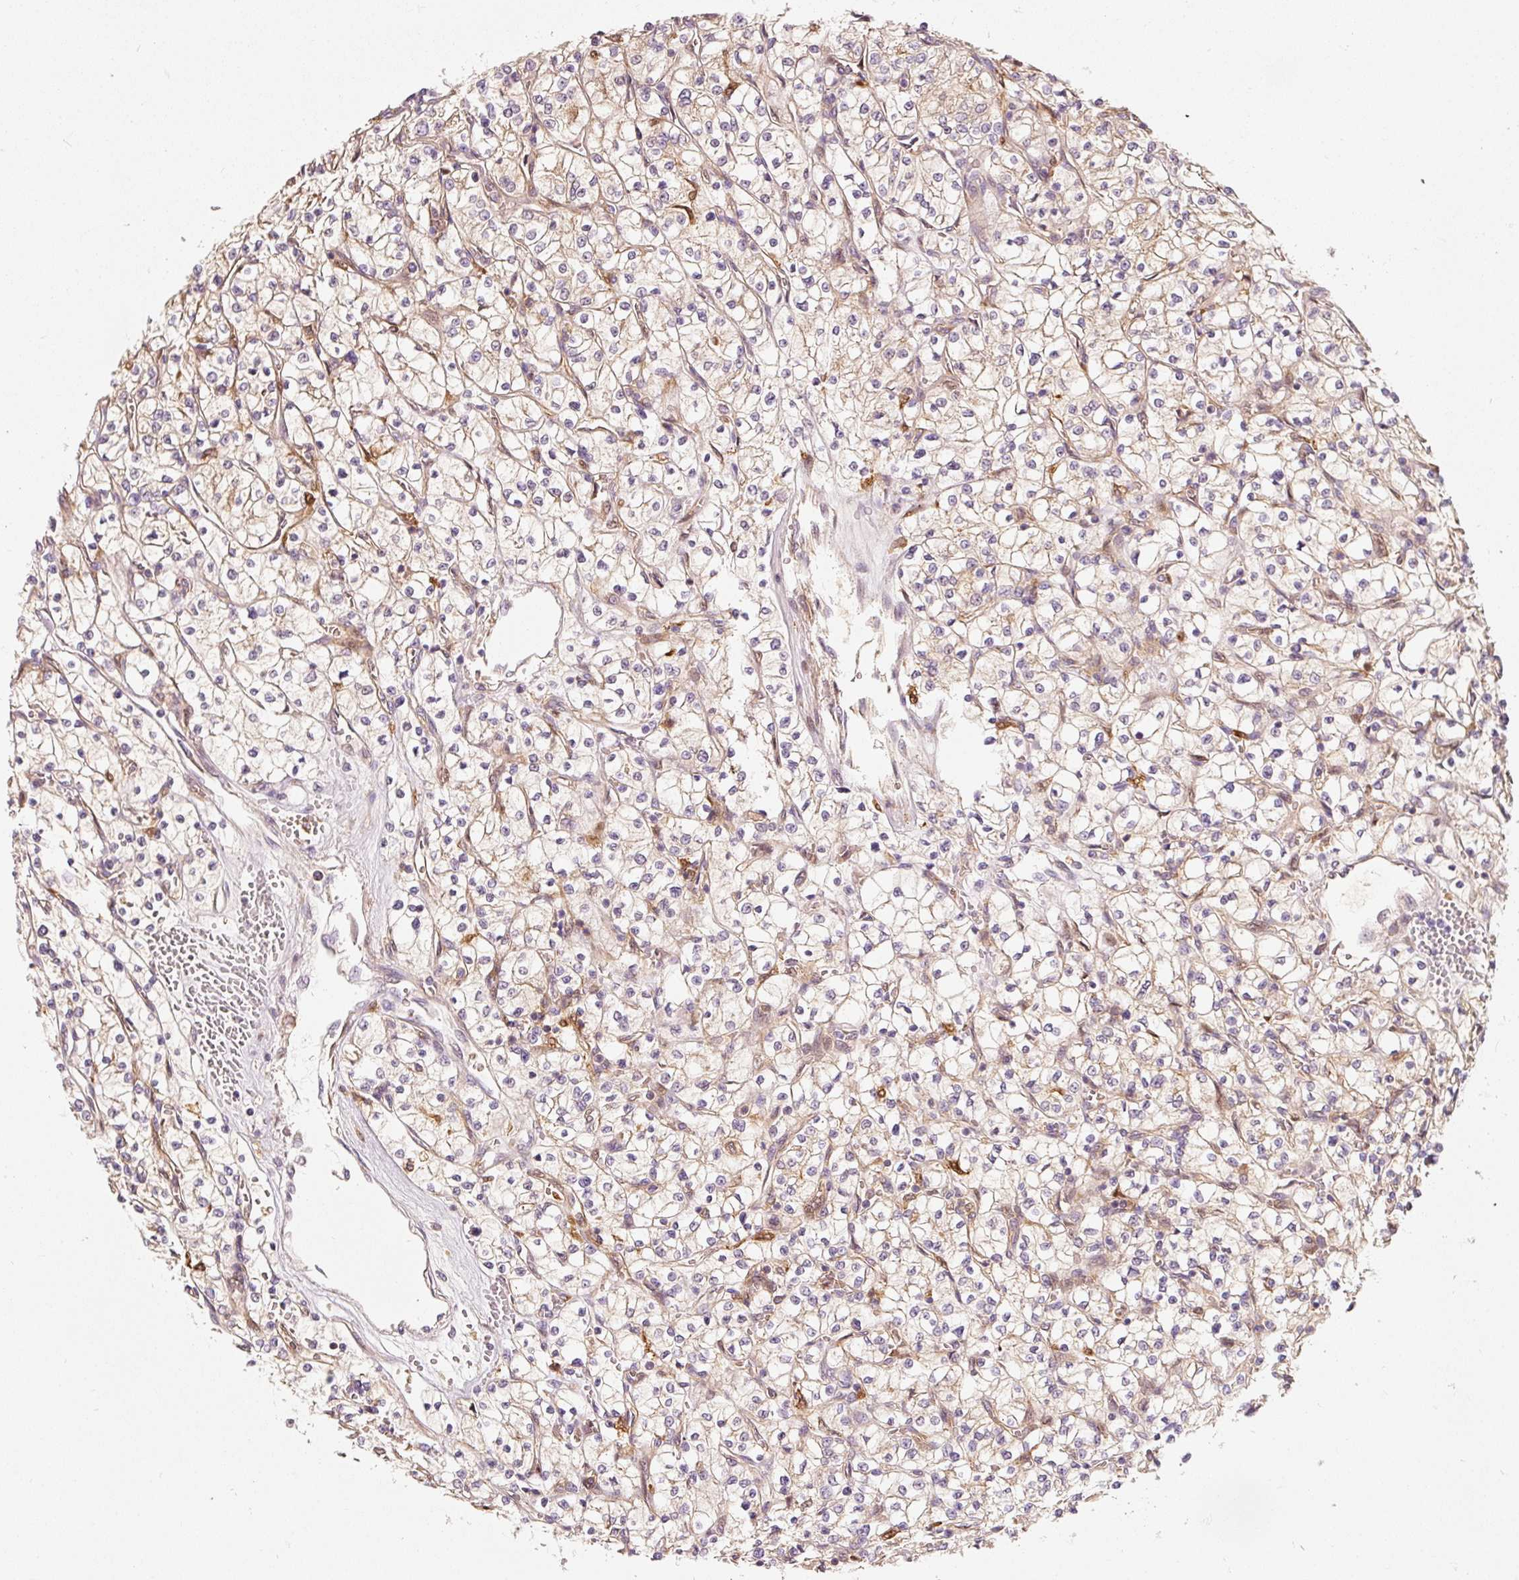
{"staining": {"intensity": "weak", "quantity": ">75%", "location": "cytoplasmic/membranous"}, "tissue": "renal cancer", "cell_type": "Tumor cells", "image_type": "cancer", "snomed": [{"axis": "morphology", "description": "Adenocarcinoma, NOS"}, {"axis": "topography", "description": "Kidney"}], "caption": "Protein staining shows weak cytoplasmic/membranous positivity in about >75% of tumor cells in adenocarcinoma (renal).", "gene": "IQGAP2", "patient": {"sex": "female", "age": 64}}